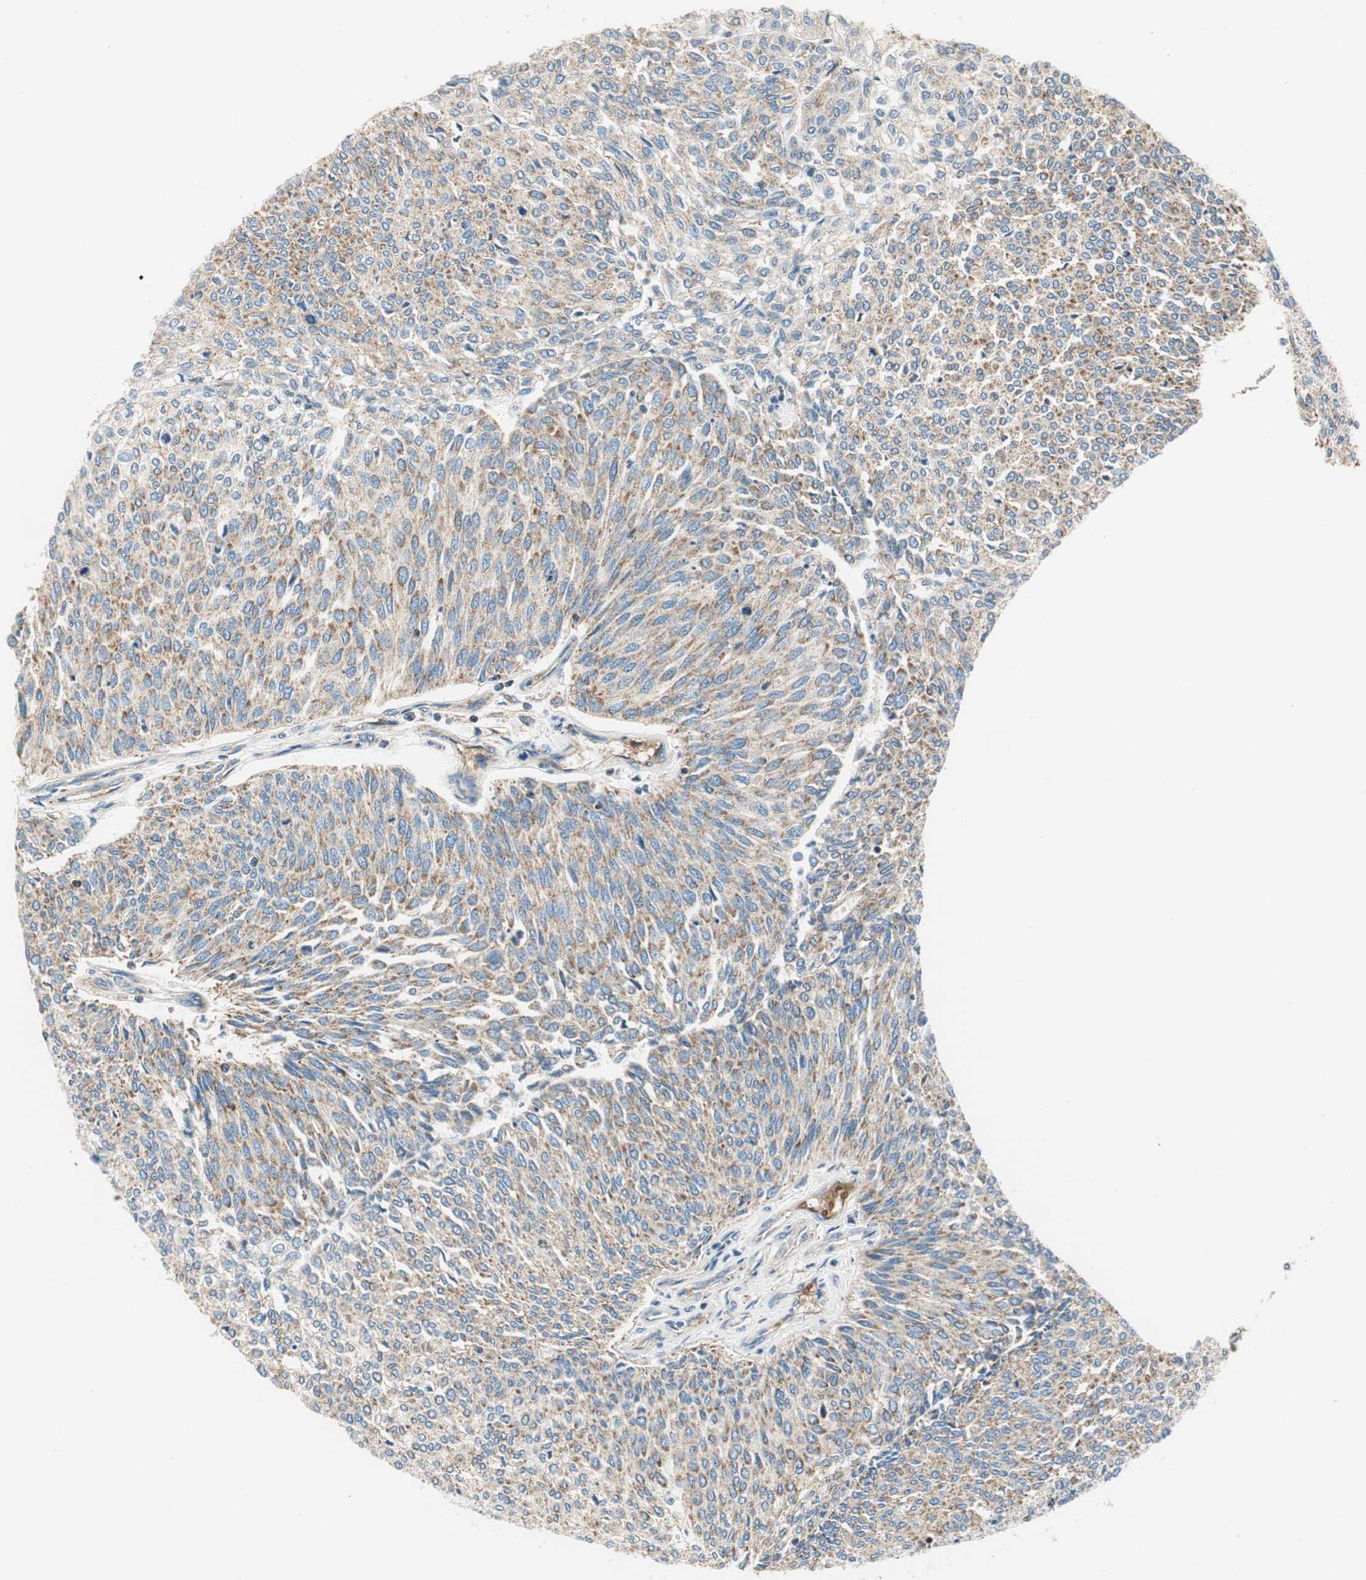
{"staining": {"intensity": "moderate", "quantity": ">75%", "location": "cytoplasmic/membranous"}, "tissue": "urothelial cancer", "cell_type": "Tumor cells", "image_type": "cancer", "snomed": [{"axis": "morphology", "description": "Urothelial carcinoma, Low grade"}, {"axis": "topography", "description": "Urinary bladder"}], "caption": "A brown stain shows moderate cytoplasmic/membranous expression of a protein in low-grade urothelial carcinoma tumor cells.", "gene": "RORB", "patient": {"sex": "female", "age": 79}}